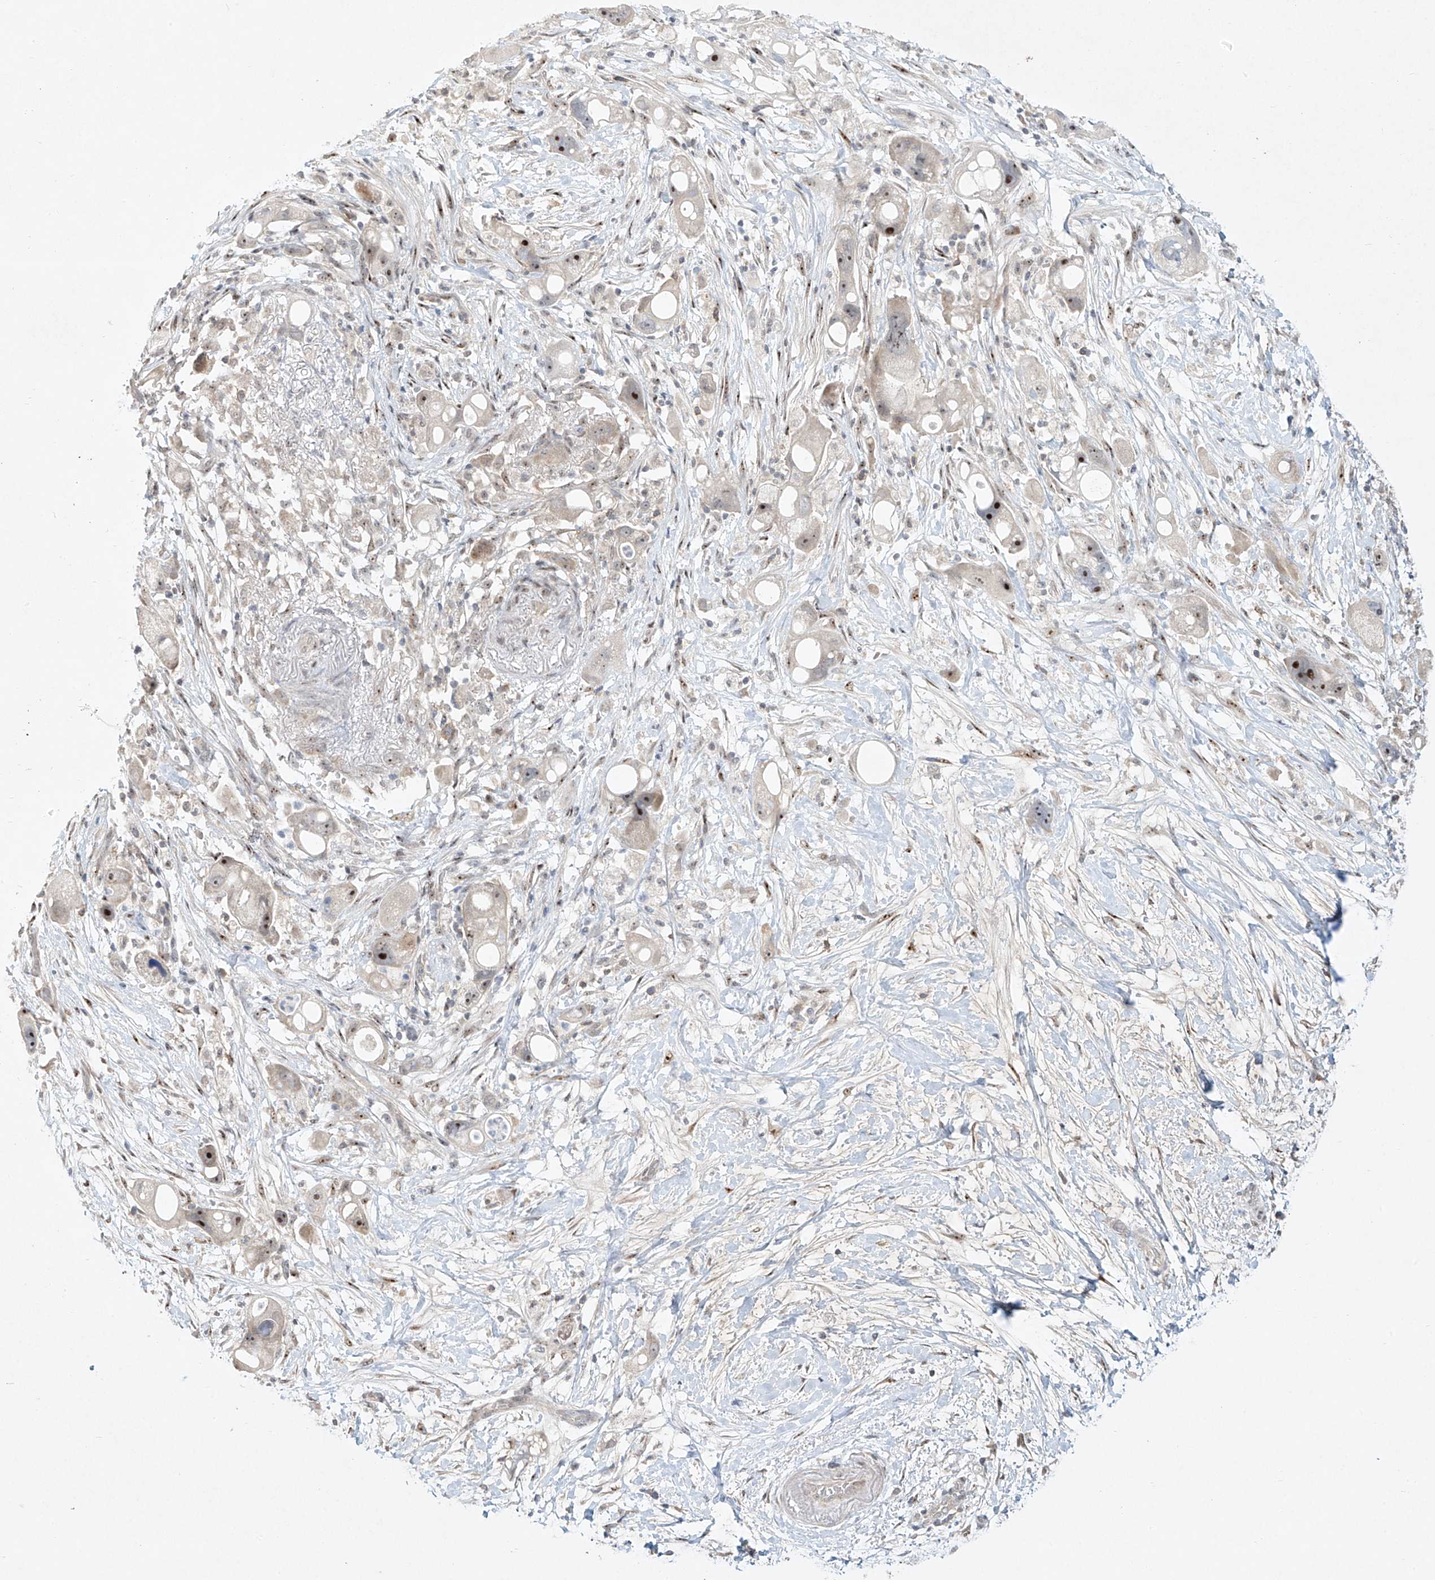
{"staining": {"intensity": "moderate", "quantity": "<25%", "location": "nuclear"}, "tissue": "pancreatic cancer", "cell_type": "Tumor cells", "image_type": "cancer", "snomed": [{"axis": "morphology", "description": "Normal tissue, NOS"}, {"axis": "morphology", "description": "Adenocarcinoma, NOS"}, {"axis": "topography", "description": "Pancreas"}], "caption": "Immunohistochemical staining of pancreatic cancer (adenocarcinoma) reveals moderate nuclear protein staining in approximately <25% of tumor cells.", "gene": "TASP1", "patient": {"sex": "female", "age": 68}}